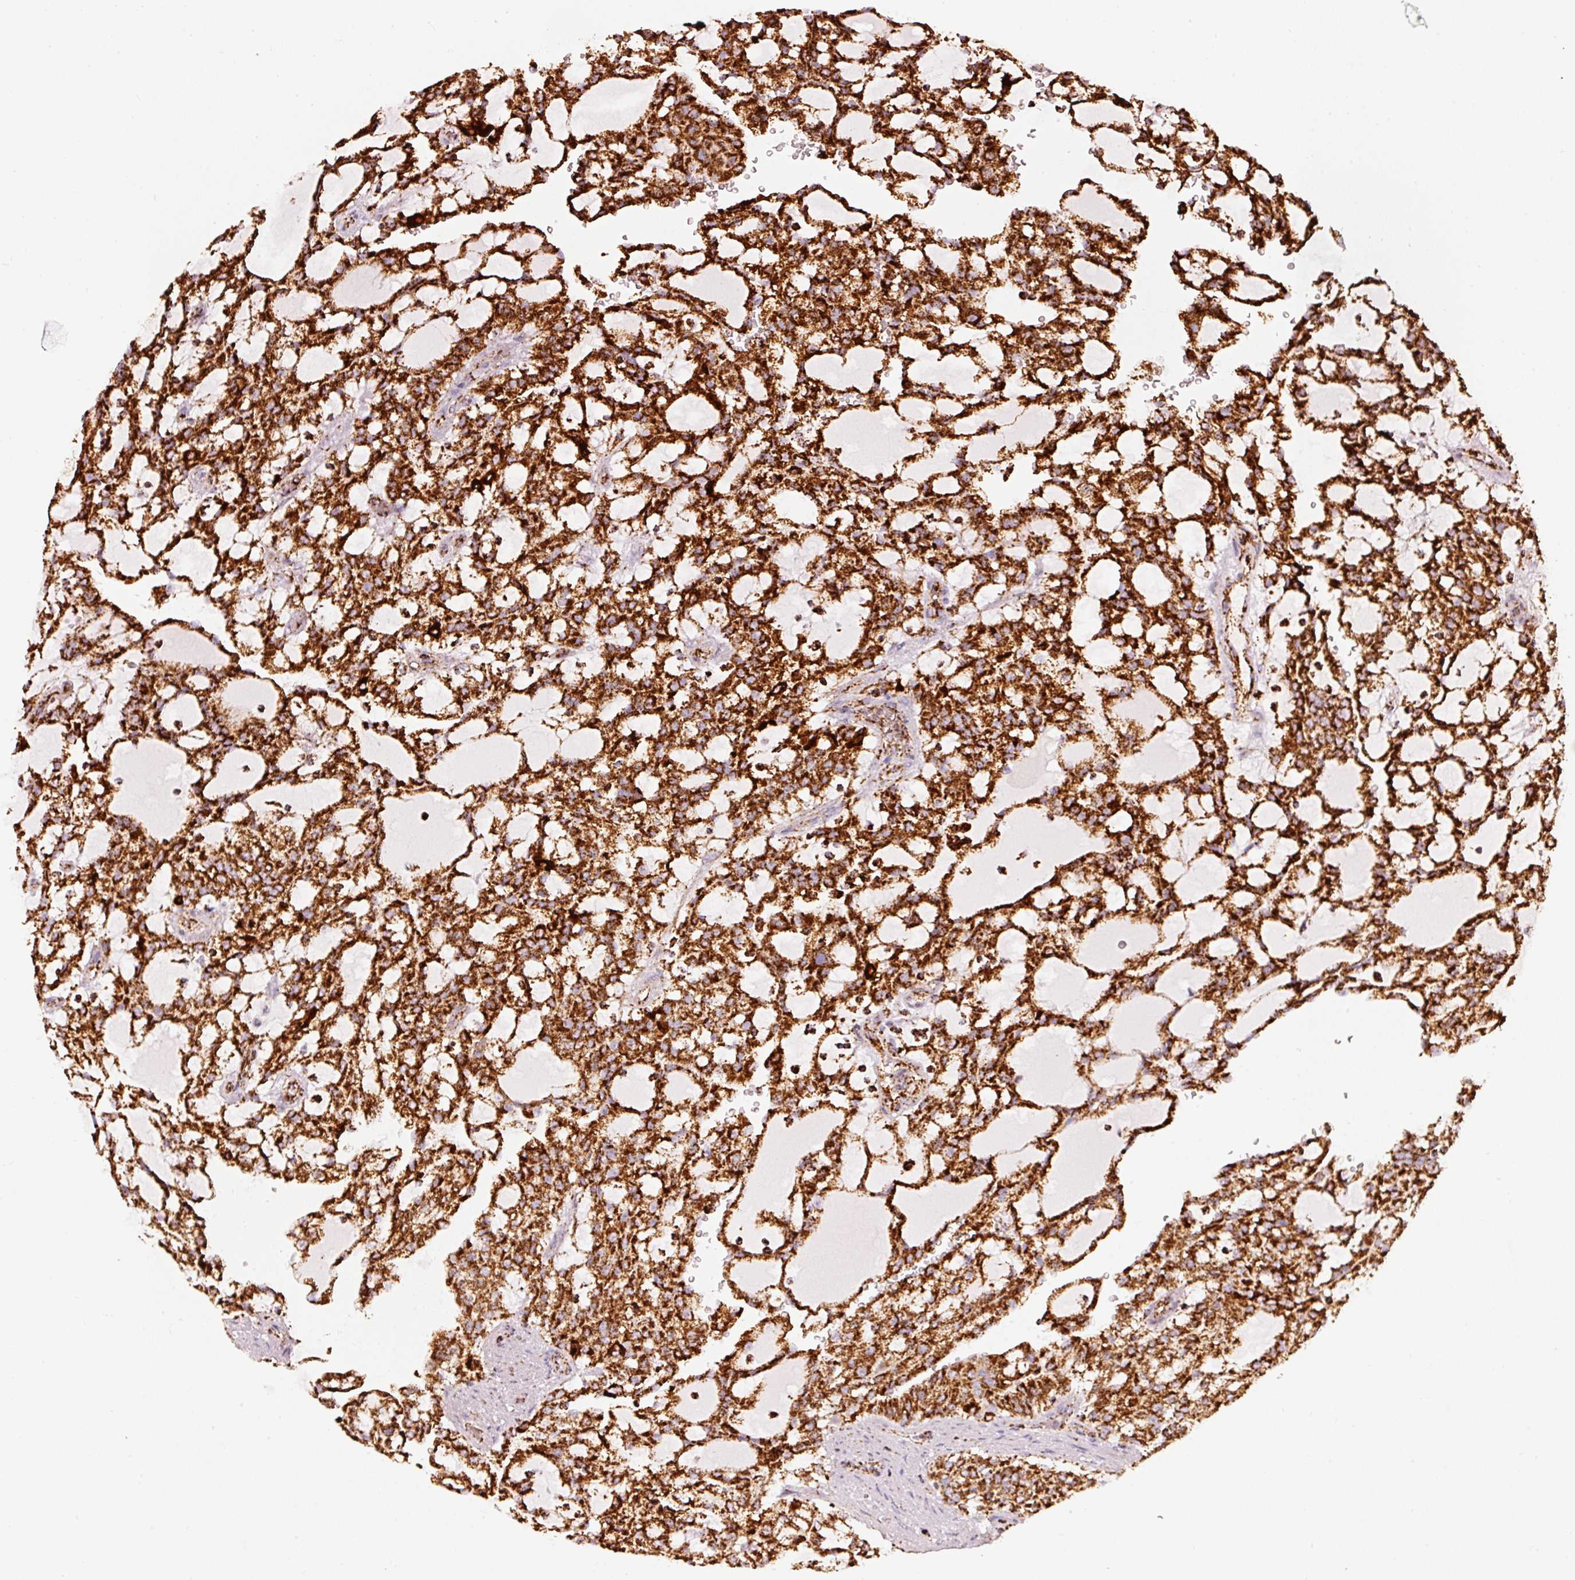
{"staining": {"intensity": "strong", "quantity": ">75%", "location": "cytoplasmic/membranous"}, "tissue": "renal cancer", "cell_type": "Tumor cells", "image_type": "cancer", "snomed": [{"axis": "morphology", "description": "Adenocarcinoma, NOS"}, {"axis": "topography", "description": "Kidney"}], "caption": "Adenocarcinoma (renal) stained with immunohistochemistry (IHC) exhibits strong cytoplasmic/membranous expression in about >75% of tumor cells. The protein of interest is stained brown, and the nuclei are stained in blue (DAB IHC with brightfield microscopy, high magnification).", "gene": "MT-CO2", "patient": {"sex": "male", "age": 63}}